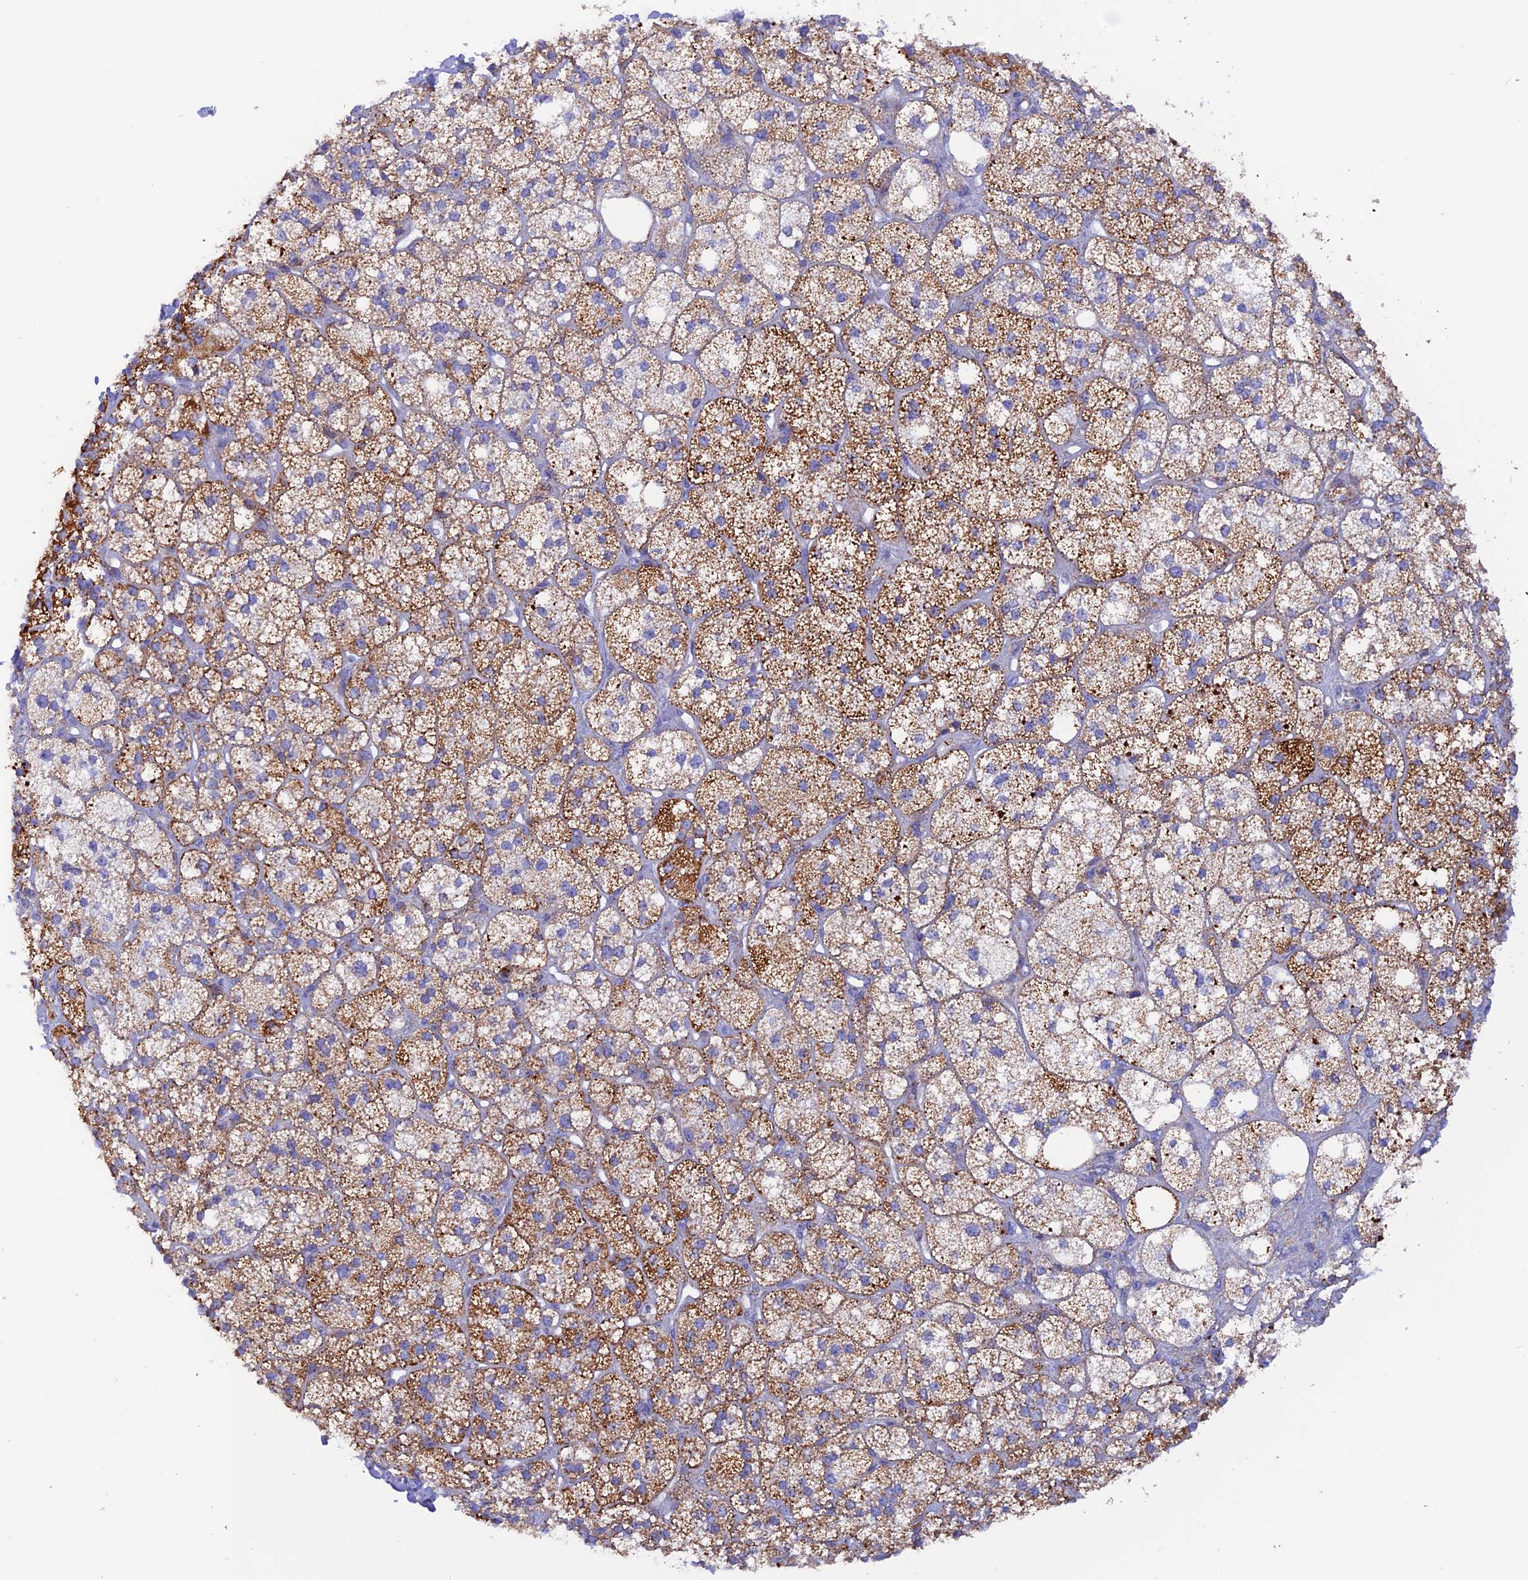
{"staining": {"intensity": "strong", "quantity": ">75%", "location": "cytoplasmic/membranous"}, "tissue": "adrenal gland", "cell_type": "Glandular cells", "image_type": "normal", "snomed": [{"axis": "morphology", "description": "Normal tissue, NOS"}, {"axis": "topography", "description": "Adrenal gland"}], "caption": "IHC micrograph of unremarkable adrenal gland: adrenal gland stained using IHC reveals high levels of strong protein expression localized specifically in the cytoplasmic/membranous of glandular cells, appearing as a cytoplasmic/membranous brown color.", "gene": "GCDH", "patient": {"sex": "male", "age": 61}}